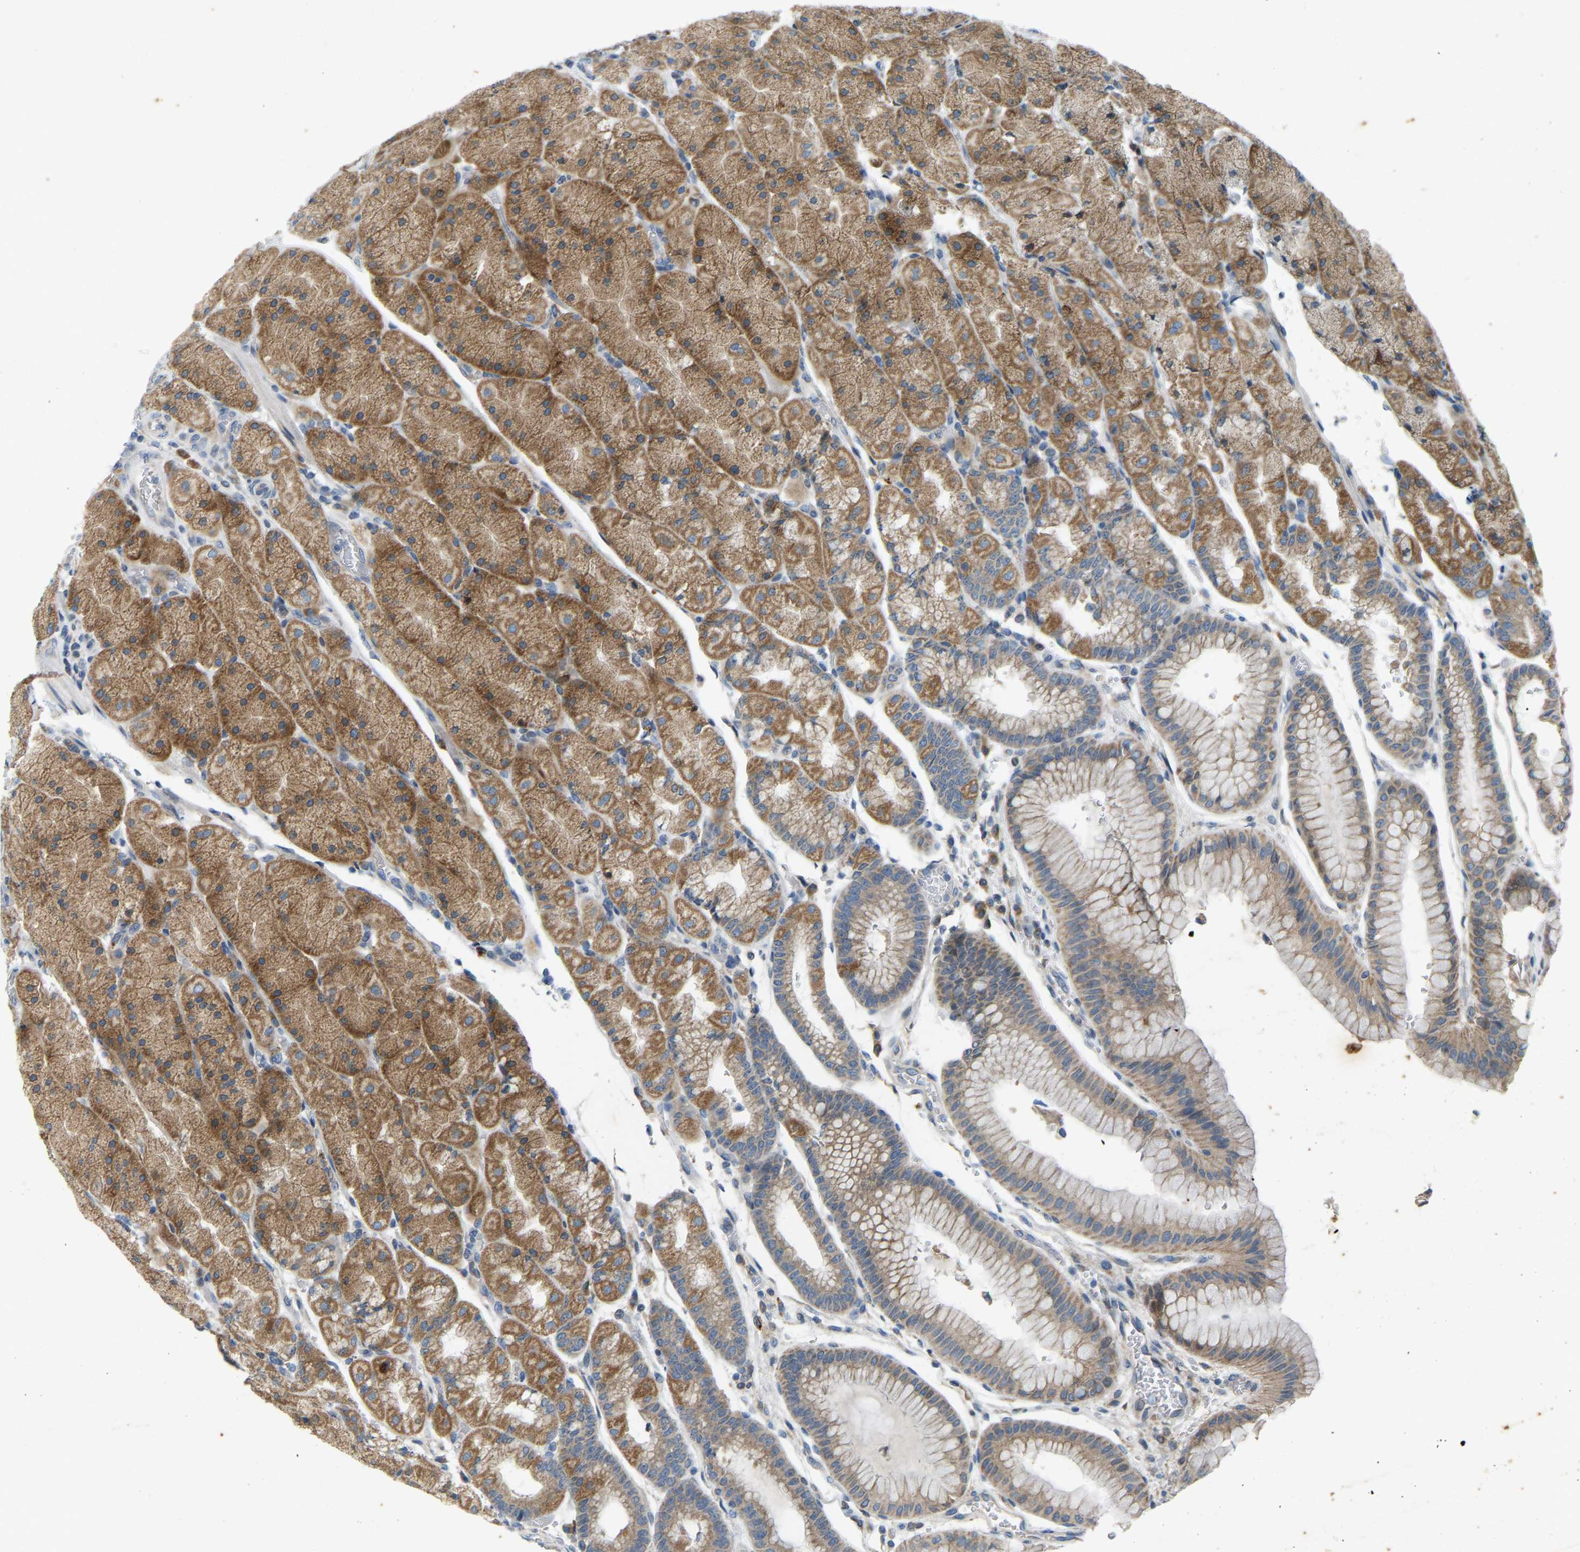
{"staining": {"intensity": "moderate", "quantity": ">75%", "location": "cytoplasmic/membranous"}, "tissue": "stomach", "cell_type": "Glandular cells", "image_type": "normal", "snomed": [{"axis": "morphology", "description": "Normal tissue, NOS"}, {"axis": "morphology", "description": "Carcinoid, malignant, NOS"}, {"axis": "topography", "description": "Stomach, upper"}], "caption": "Moderate cytoplasmic/membranous positivity is identified in approximately >75% of glandular cells in benign stomach.", "gene": "ENSG00000283765", "patient": {"sex": "male", "age": 39}}